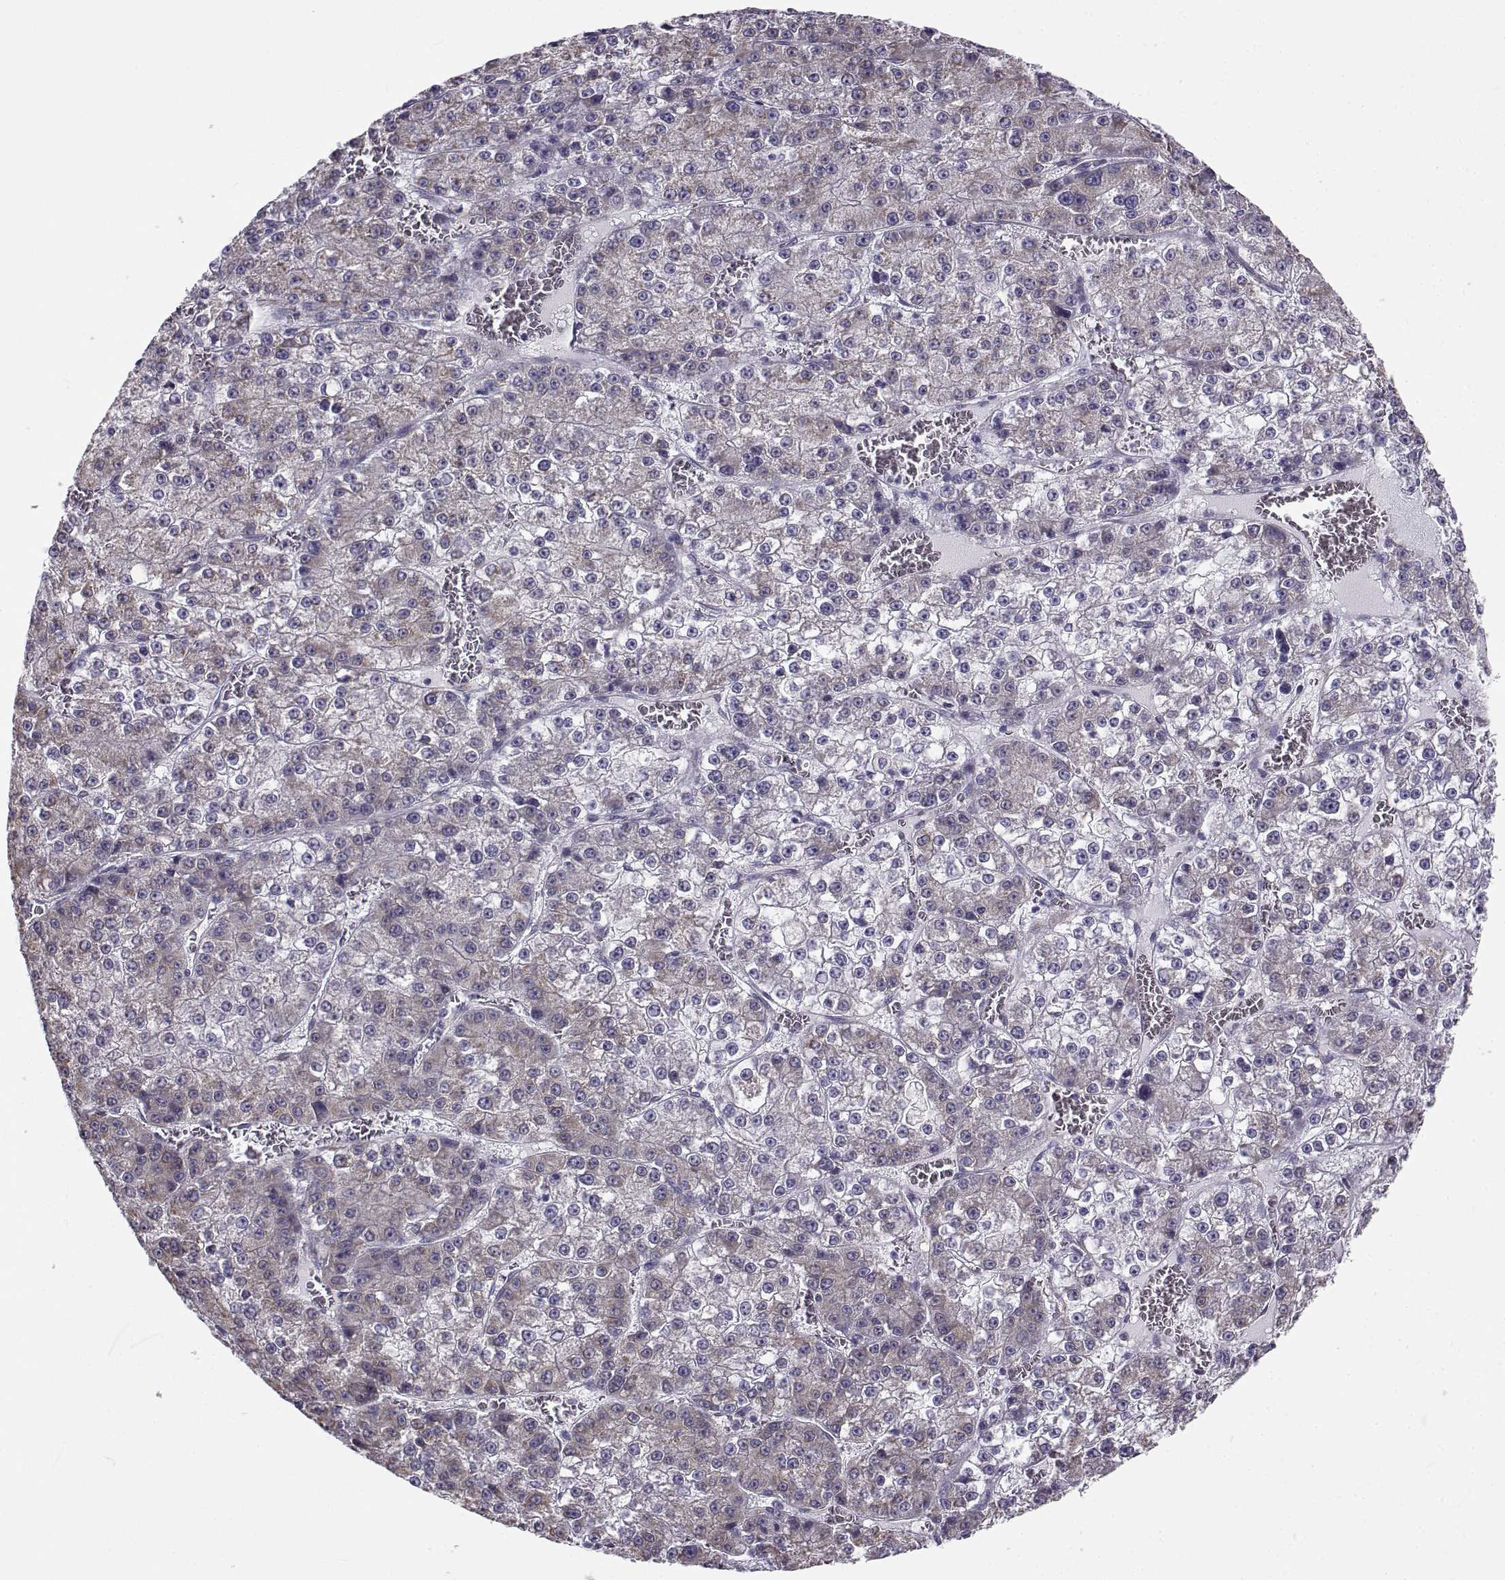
{"staining": {"intensity": "negative", "quantity": "none", "location": "none"}, "tissue": "liver cancer", "cell_type": "Tumor cells", "image_type": "cancer", "snomed": [{"axis": "morphology", "description": "Carcinoma, Hepatocellular, NOS"}, {"axis": "topography", "description": "Liver"}], "caption": "An immunohistochemistry histopathology image of liver cancer (hepatocellular carcinoma) is shown. There is no staining in tumor cells of liver cancer (hepatocellular carcinoma). The staining was performed using DAB to visualize the protein expression in brown, while the nuclei were stained in blue with hematoxylin (Magnification: 20x).", "gene": "BEND6", "patient": {"sex": "female", "age": 73}}